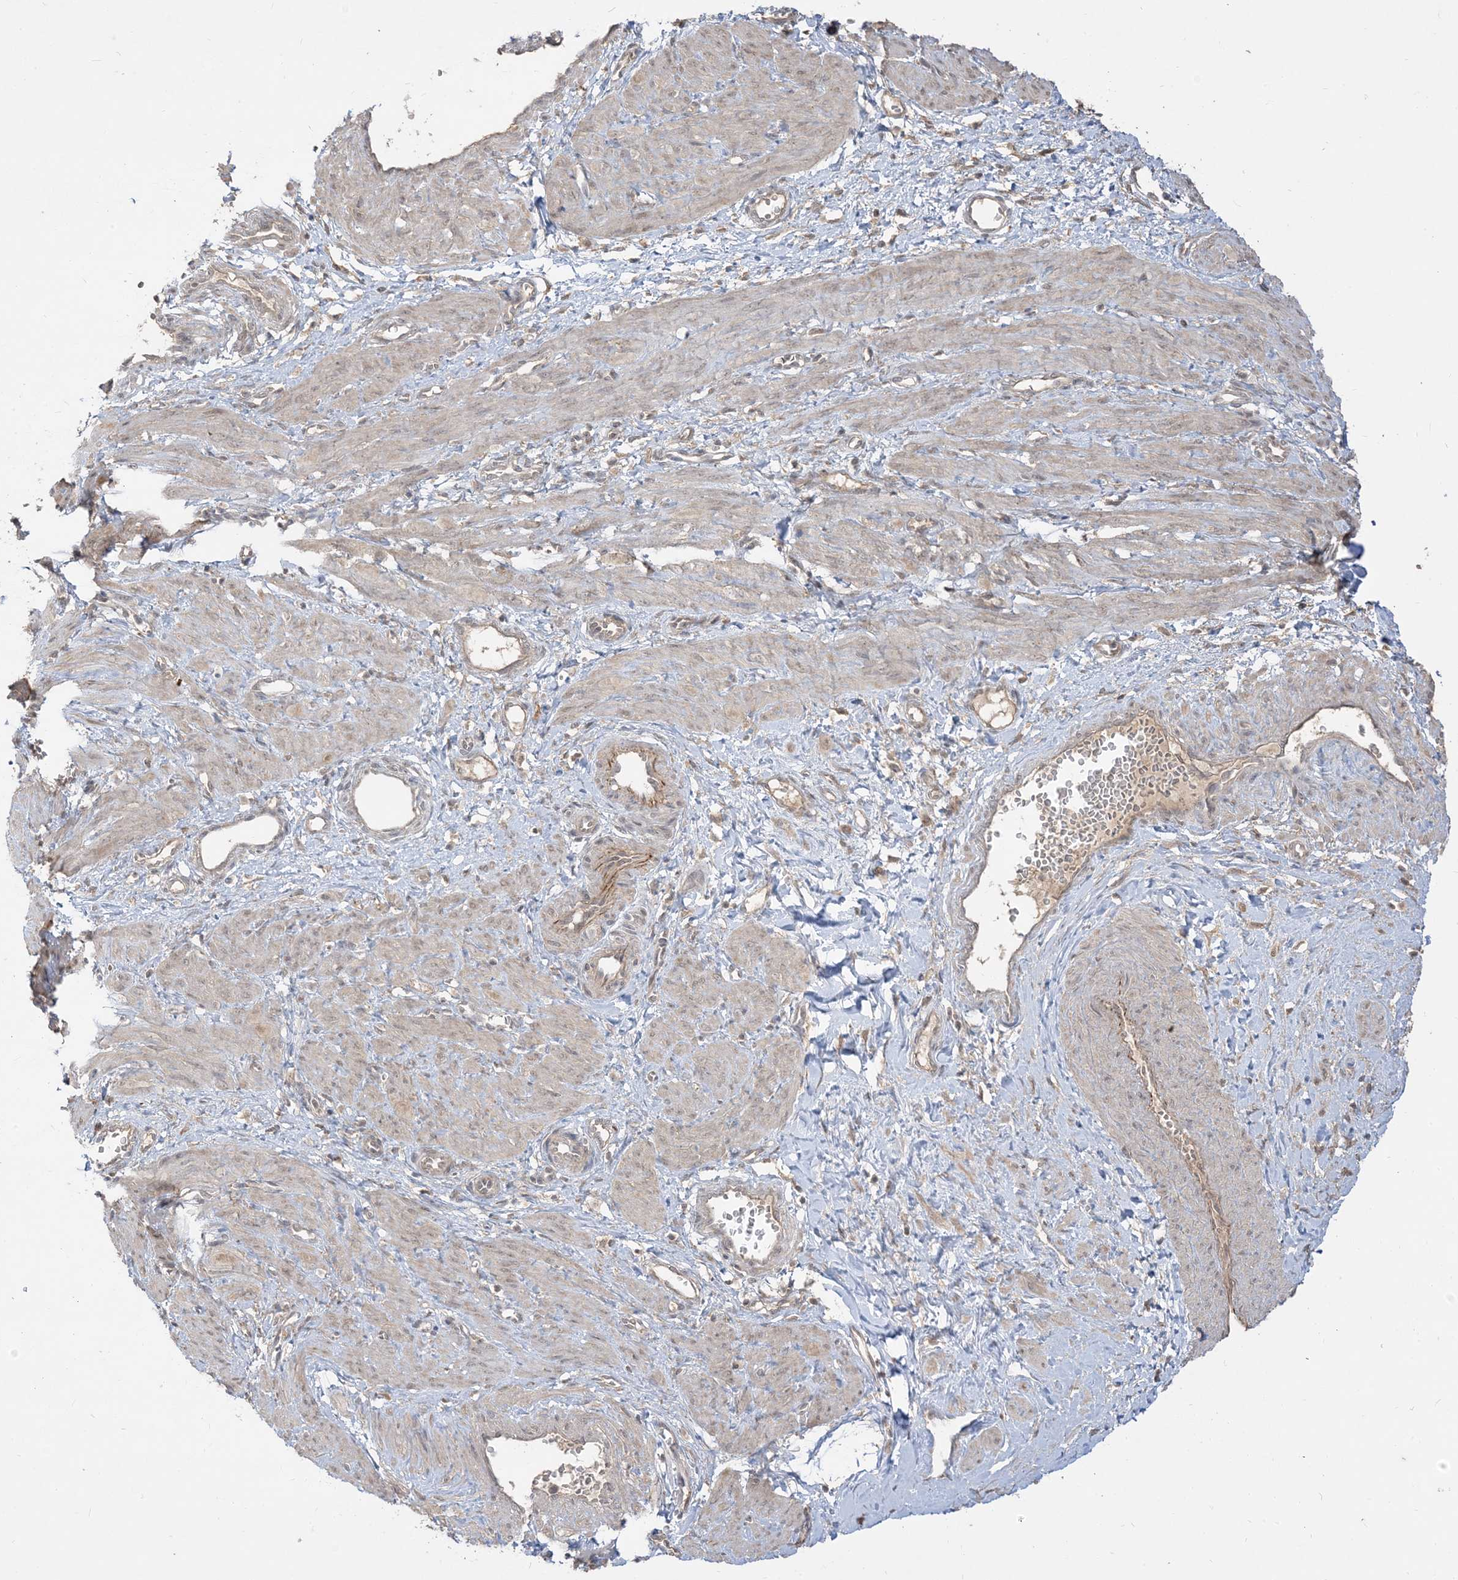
{"staining": {"intensity": "weak", "quantity": "25%-75%", "location": "cytoplasmic/membranous"}, "tissue": "smooth muscle", "cell_type": "Smooth muscle cells", "image_type": "normal", "snomed": [{"axis": "morphology", "description": "Normal tissue, NOS"}, {"axis": "topography", "description": "Endometrium"}], "caption": "Immunohistochemistry (IHC) histopathology image of benign human smooth muscle stained for a protein (brown), which displays low levels of weak cytoplasmic/membranous staining in about 25%-75% of smooth muscle cells.", "gene": "TBCC", "patient": {"sex": "female", "age": 33}}